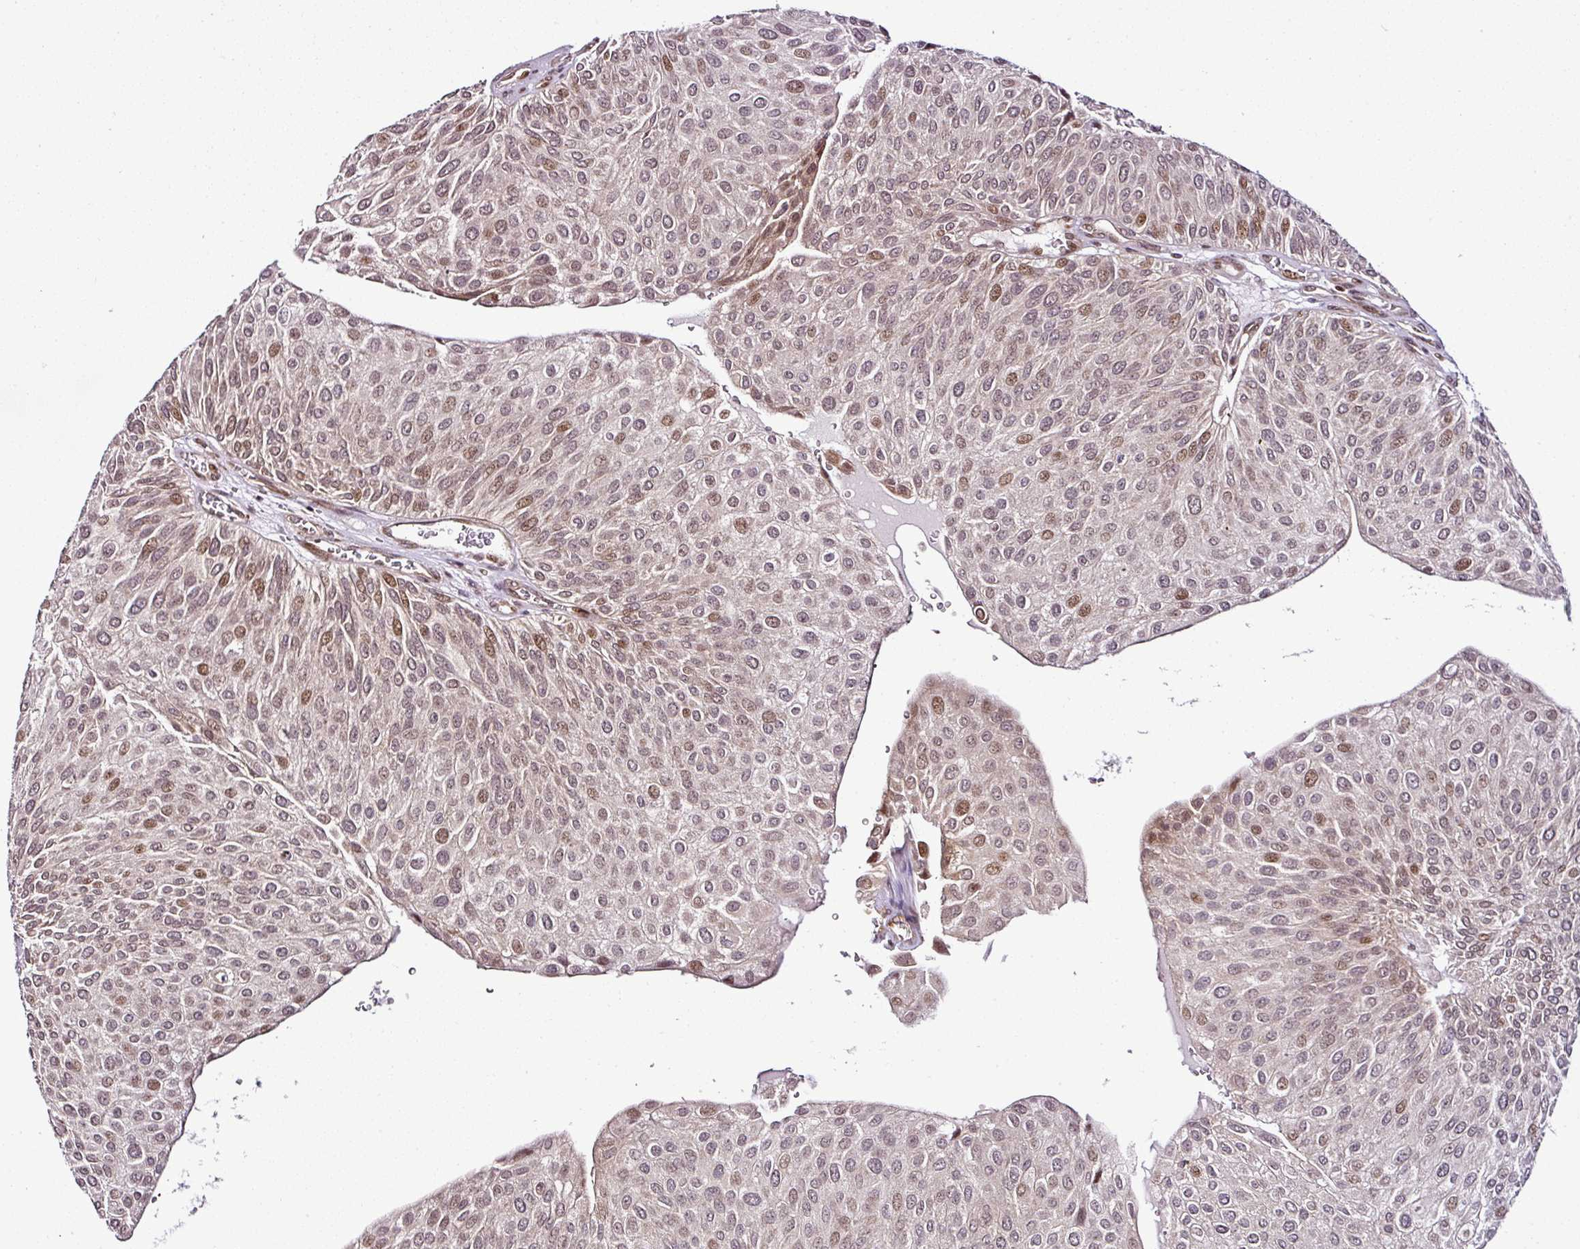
{"staining": {"intensity": "weak", "quantity": ">75%", "location": "nuclear"}, "tissue": "urothelial cancer", "cell_type": "Tumor cells", "image_type": "cancer", "snomed": [{"axis": "morphology", "description": "Urothelial carcinoma, NOS"}, {"axis": "topography", "description": "Urinary bladder"}], "caption": "Urothelial cancer tissue shows weak nuclear positivity in approximately >75% of tumor cells", "gene": "COPRS", "patient": {"sex": "male", "age": 67}}